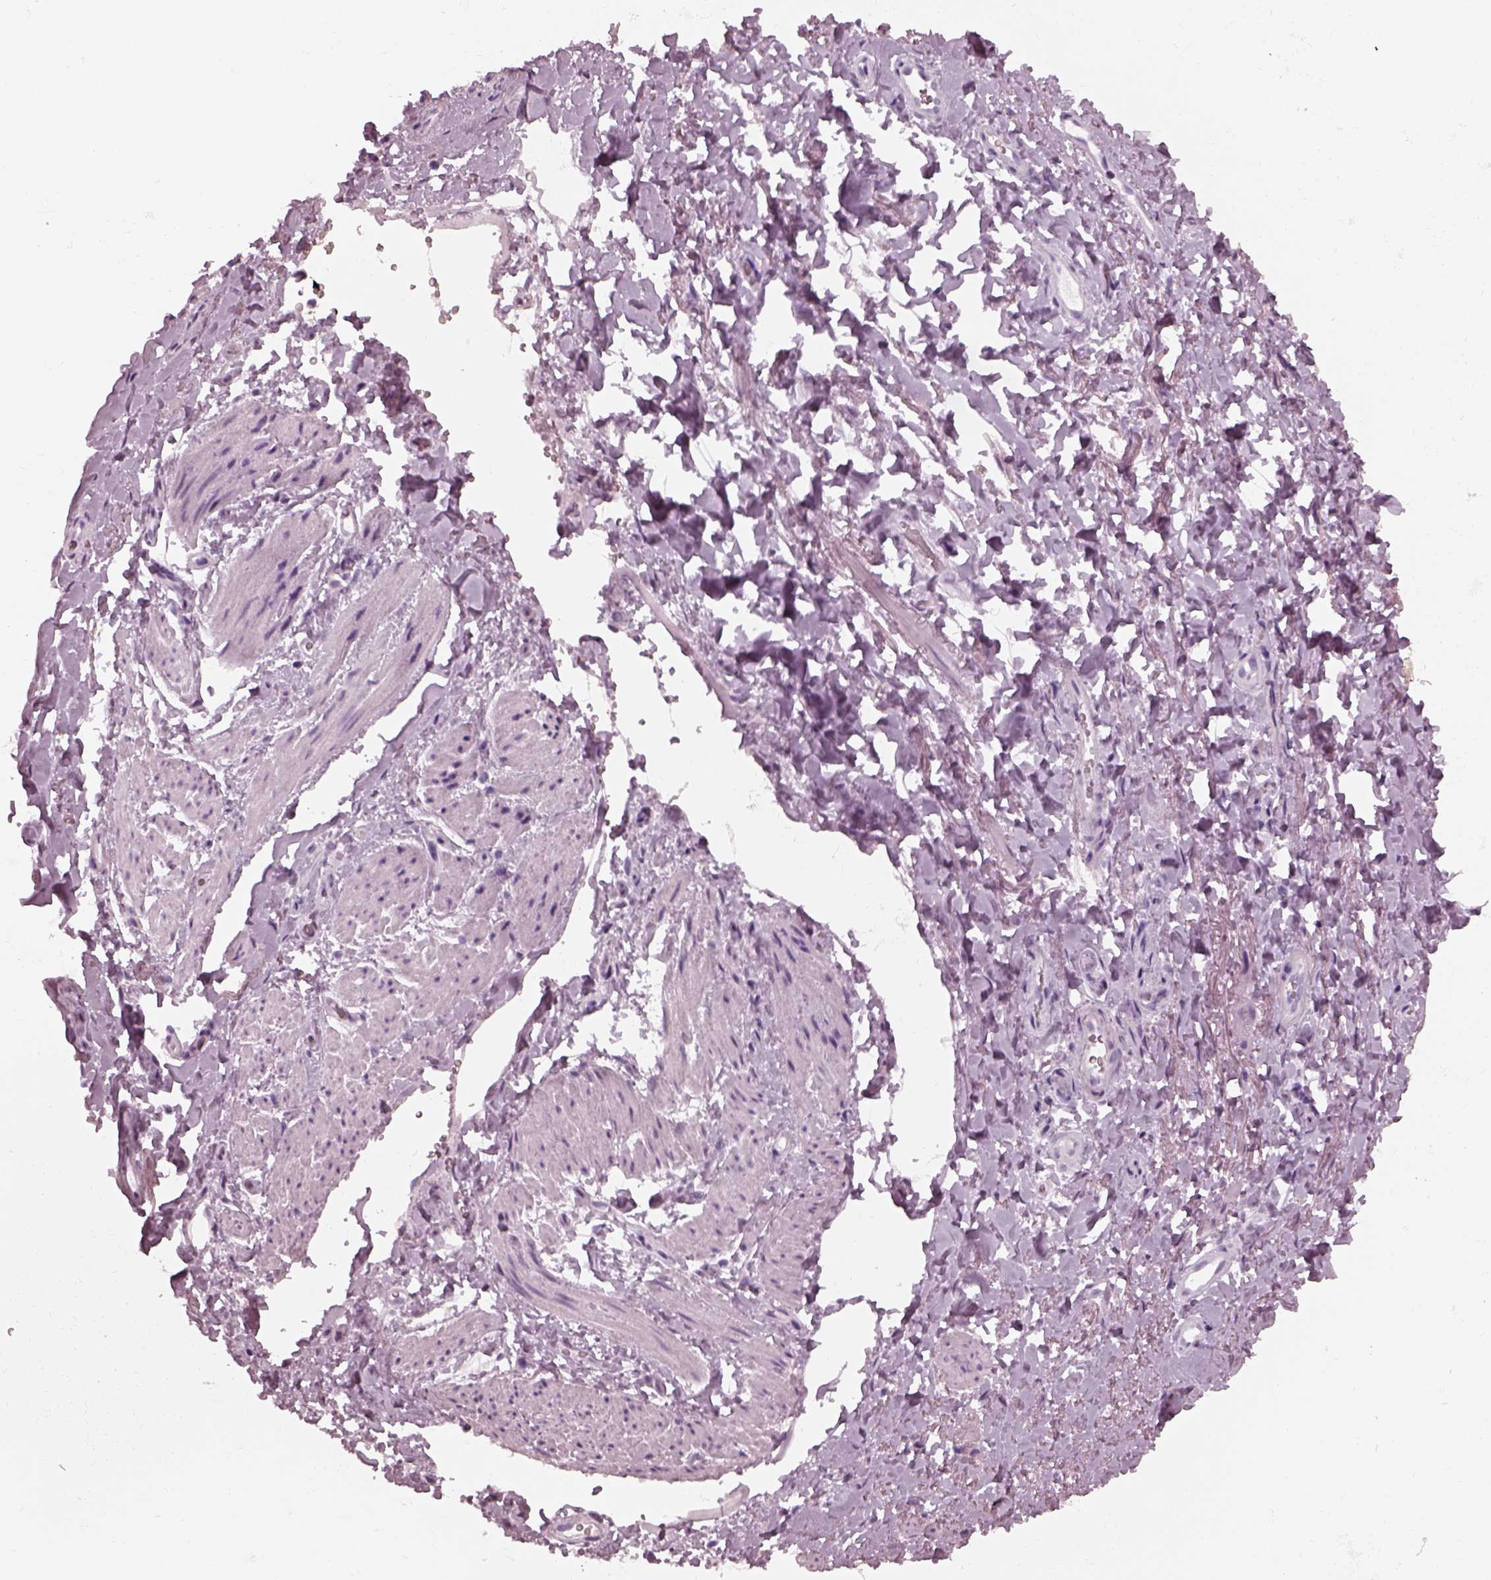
{"staining": {"intensity": "negative", "quantity": "none", "location": "none"}, "tissue": "adipose tissue", "cell_type": "Adipocytes", "image_type": "normal", "snomed": [{"axis": "morphology", "description": "Normal tissue, NOS"}, {"axis": "topography", "description": "Anal"}, {"axis": "topography", "description": "Peripheral nerve tissue"}], "caption": "Micrograph shows no significant protein expression in adipocytes of normal adipose tissue. (Stains: DAB immunohistochemistry with hematoxylin counter stain, Microscopy: brightfield microscopy at high magnification).", "gene": "RCVRN", "patient": {"sex": "male", "age": 53}}